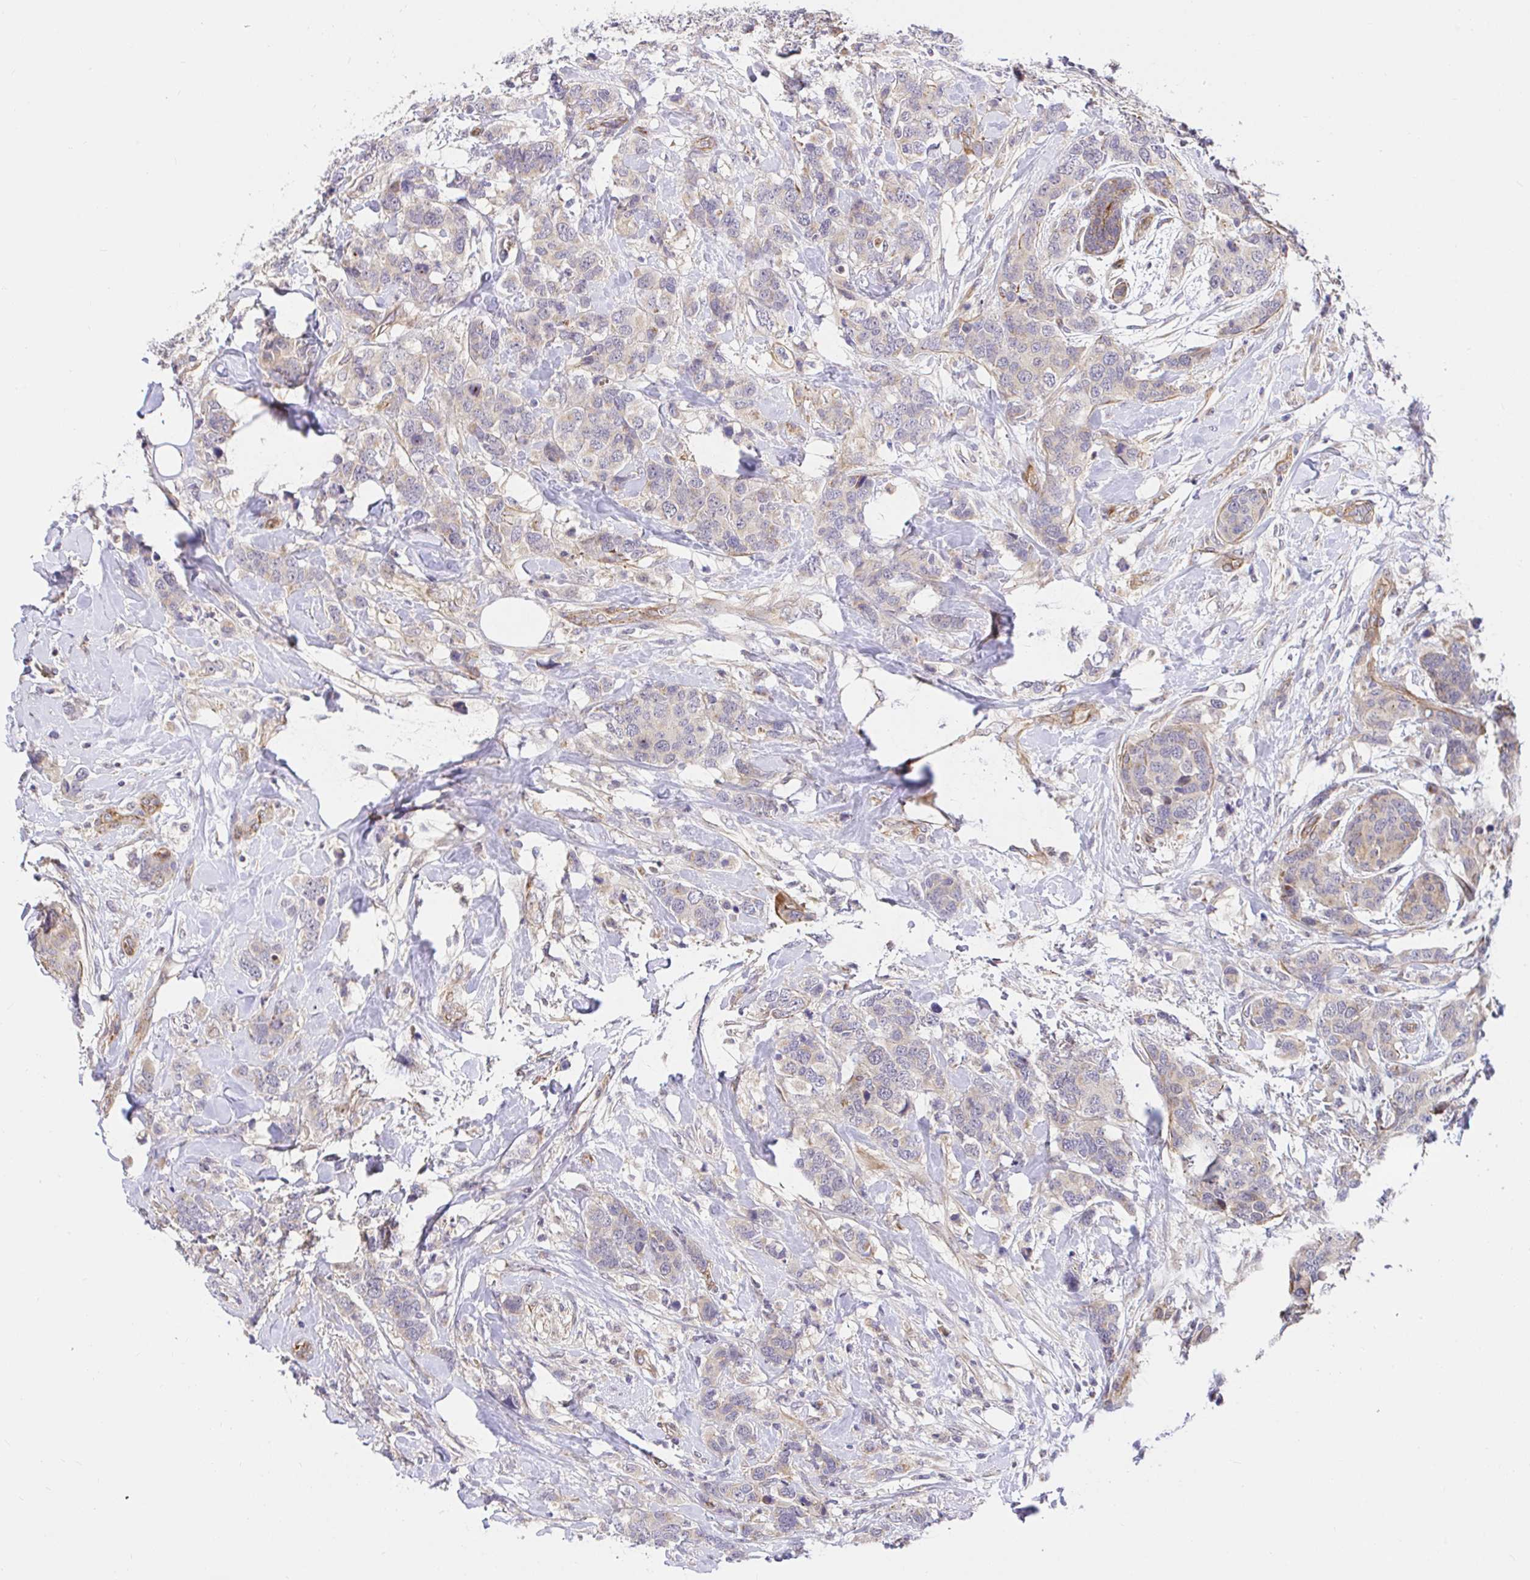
{"staining": {"intensity": "weak", "quantity": "<25%", "location": "cytoplasmic/membranous"}, "tissue": "breast cancer", "cell_type": "Tumor cells", "image_type": "cancer", "snomed": [{"axis": "morphology", "description": "Lobular carcinoma"}, {"axis": "topography", "description": "Breast"}], "caption": "Tumor cells are negative for protein expression in human lobular carcinoma (breast).", "gene": "TRIM55", "patient": {"sex": "female", "age": 59}}